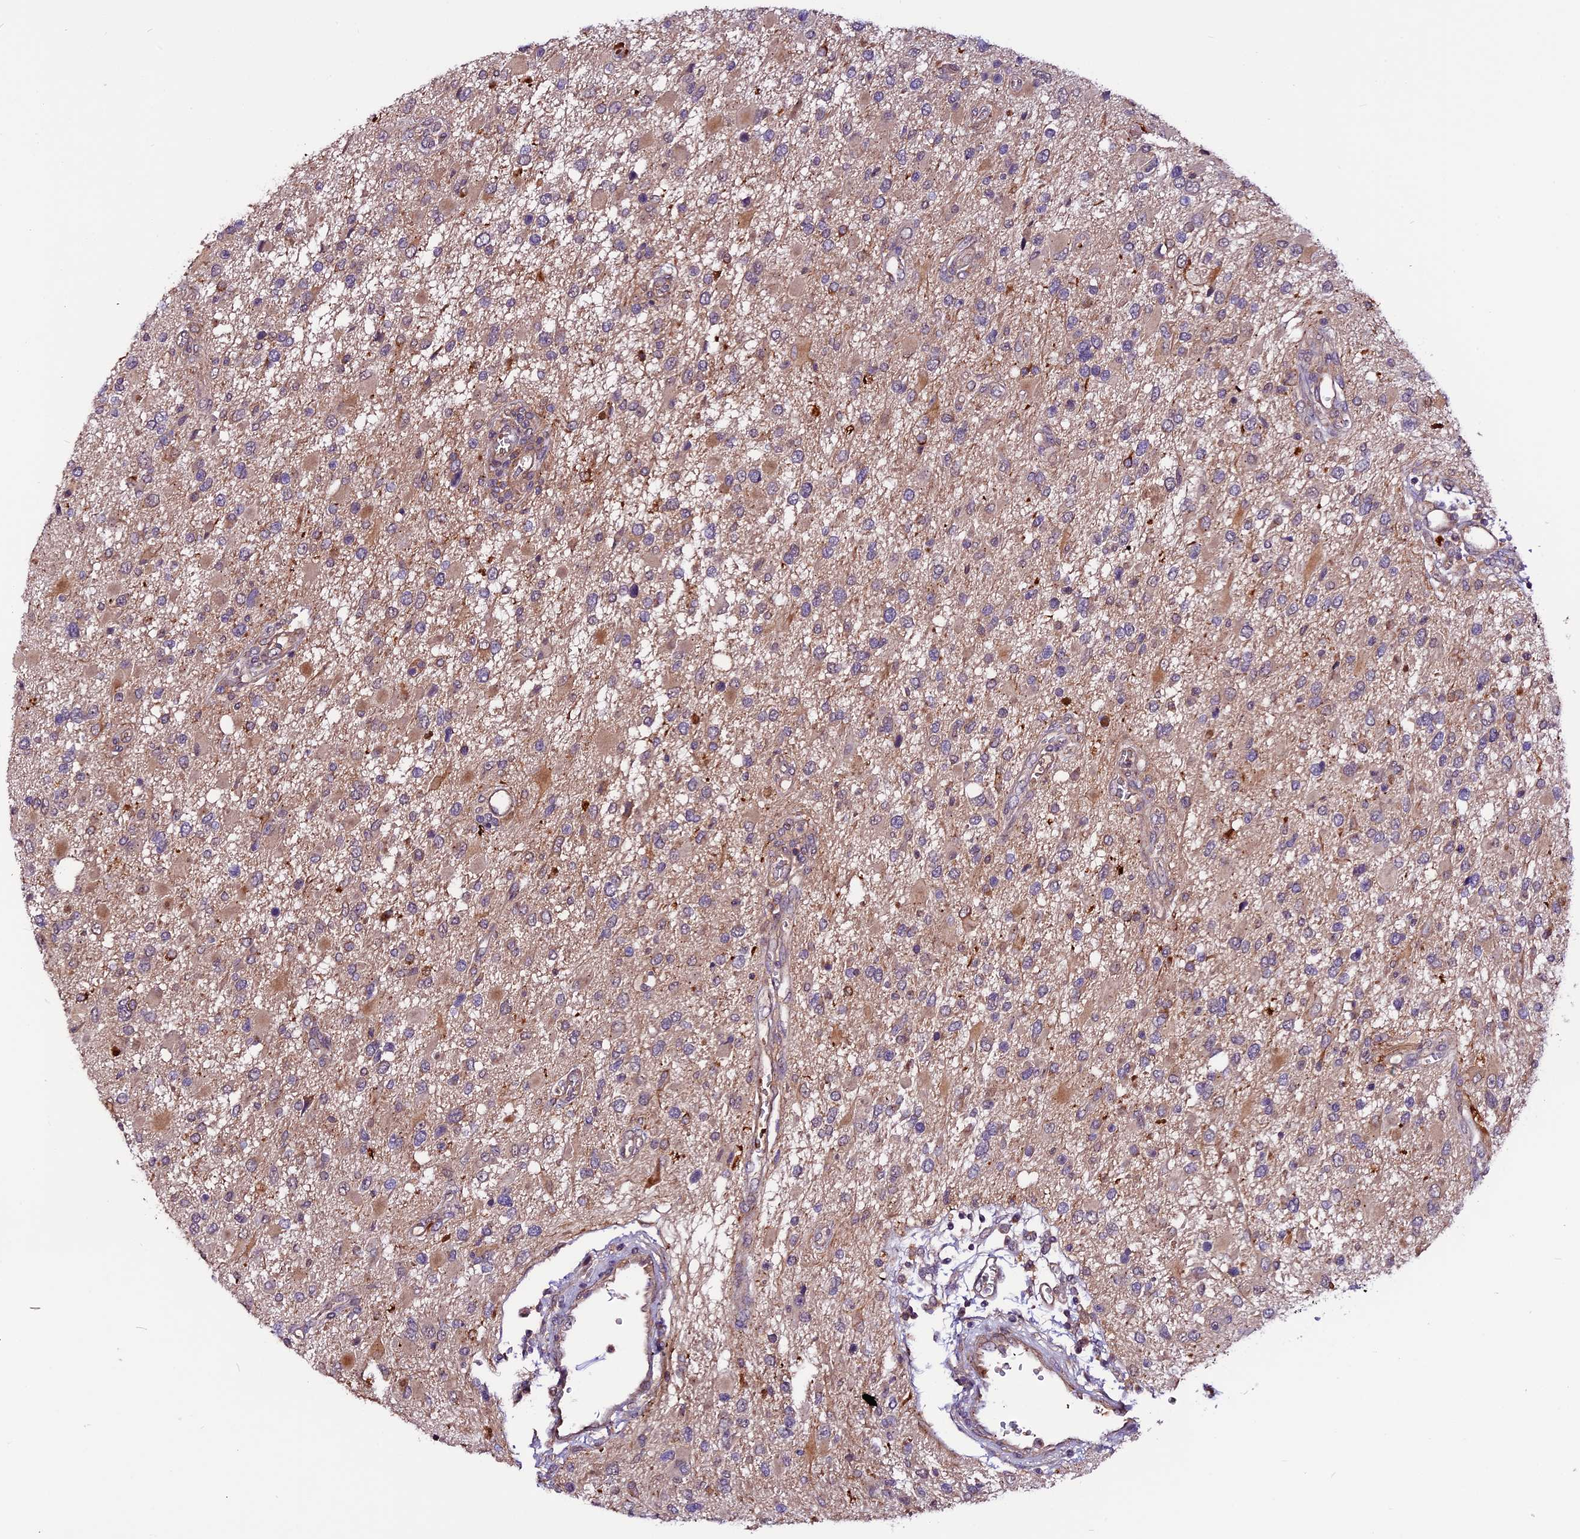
{"staining": {"intensity": "moderate", "quantity": "<25%", "location": "cytoplasmic/membranous"}, "tissue": "glioma", "cell_type": "Tumor cells", "image_type": "cancer", "snomed": [{"axis": "morphology", "description": "Glioma, malignant, High grade"}, {"axis": "topography", "description": "Brain"}], "caption": "Tumor cells show moderate cytoplasmic/membranous staining in approximately <25% of cells in glioma.", "gene": "RINL", "patient": {"sex": "male", "age": 53}}